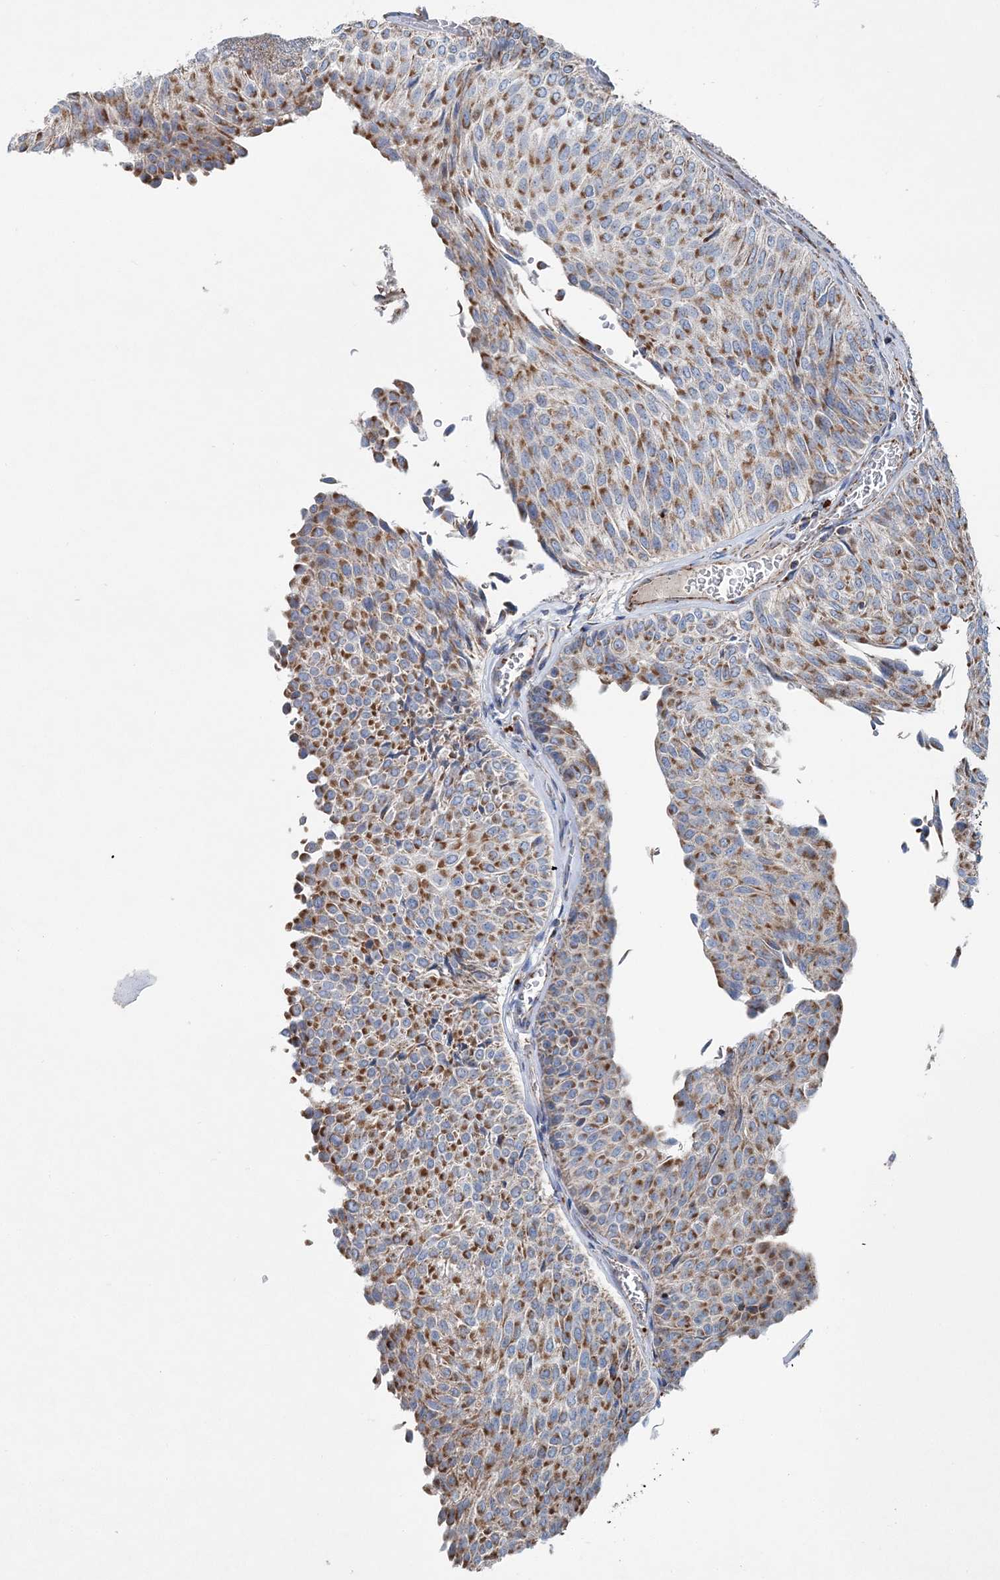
{"staining": {"intensity": "moderate", "quantity": ">75%", "location": "cytoplasmic/membranous"}, "tissue": "urothelial cancer", "cell_type": "Tumor cells", "image_type": "cancer", "snomed": [{"axis": "morphology", "description": "Urothelial carcinoma, Low grade"}, {"axis": "topography", "description": "Urinary bladder"}], "caption": "Immunohistochemistry staining of urothelial carcinoma (low-grade), which demonstrates medium levels of moderate cytoplasmic/membranous positivity in about >75% of tumor cells indicating moderate cytoplasmic/membranous protein staining. The staining was performed using DAB (brown) for protein detection and nuclei were counterstained in hematoxylin (blue).", "gene": "SPAG16", "patient": {"sex": "male", "age": 78}}